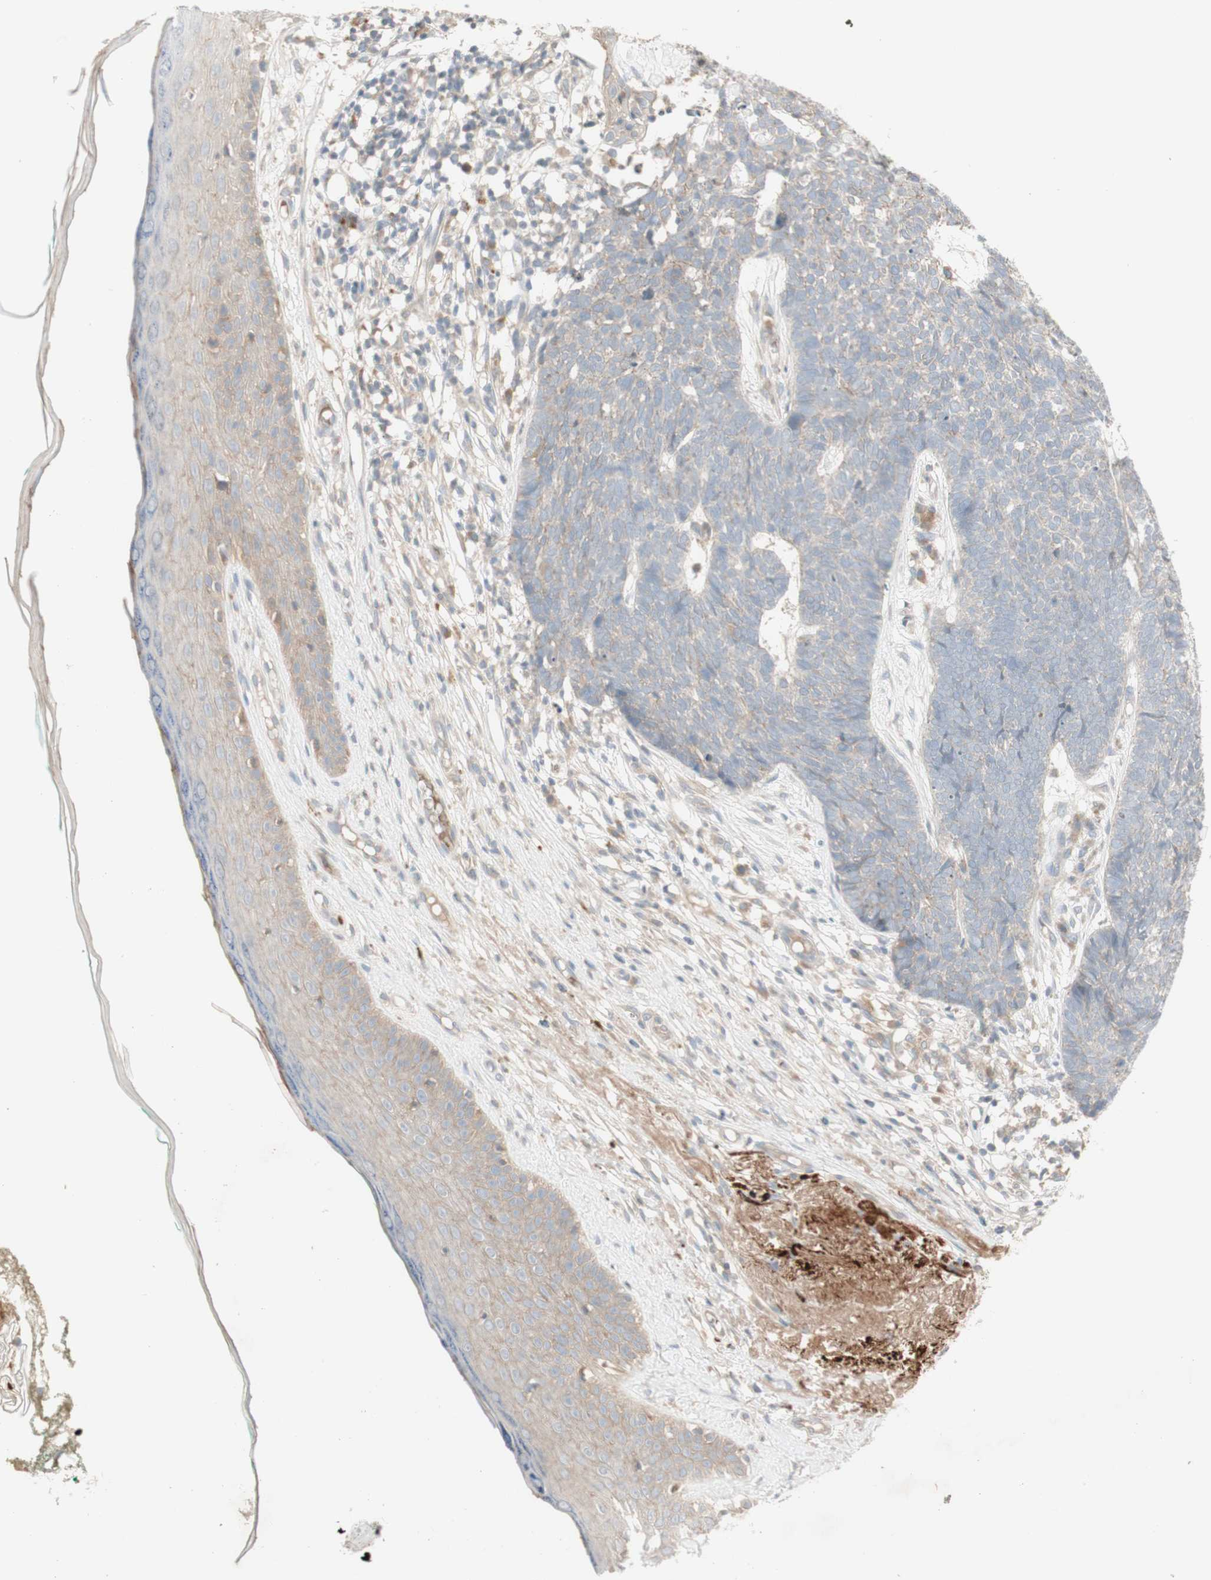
{"staining": {"intensity": "weak", "quantity": "<25%", "location": "cytoplasmic/membranous"}, "tissue": "skin cancer", "cell_type": "Tumor cells", "image_type": "cancer", "snomed": [{"axis": "morphology", "description": "Basal cell carcinoma"}, {"axis": "topography", "description": "Skin"}], "caption": "A micrograph of human basal cell carcinoma (skin) is negative for staining in tumor cells.", "gene": "PTGER4", "patient": {"sex": "female", "age": 84}}